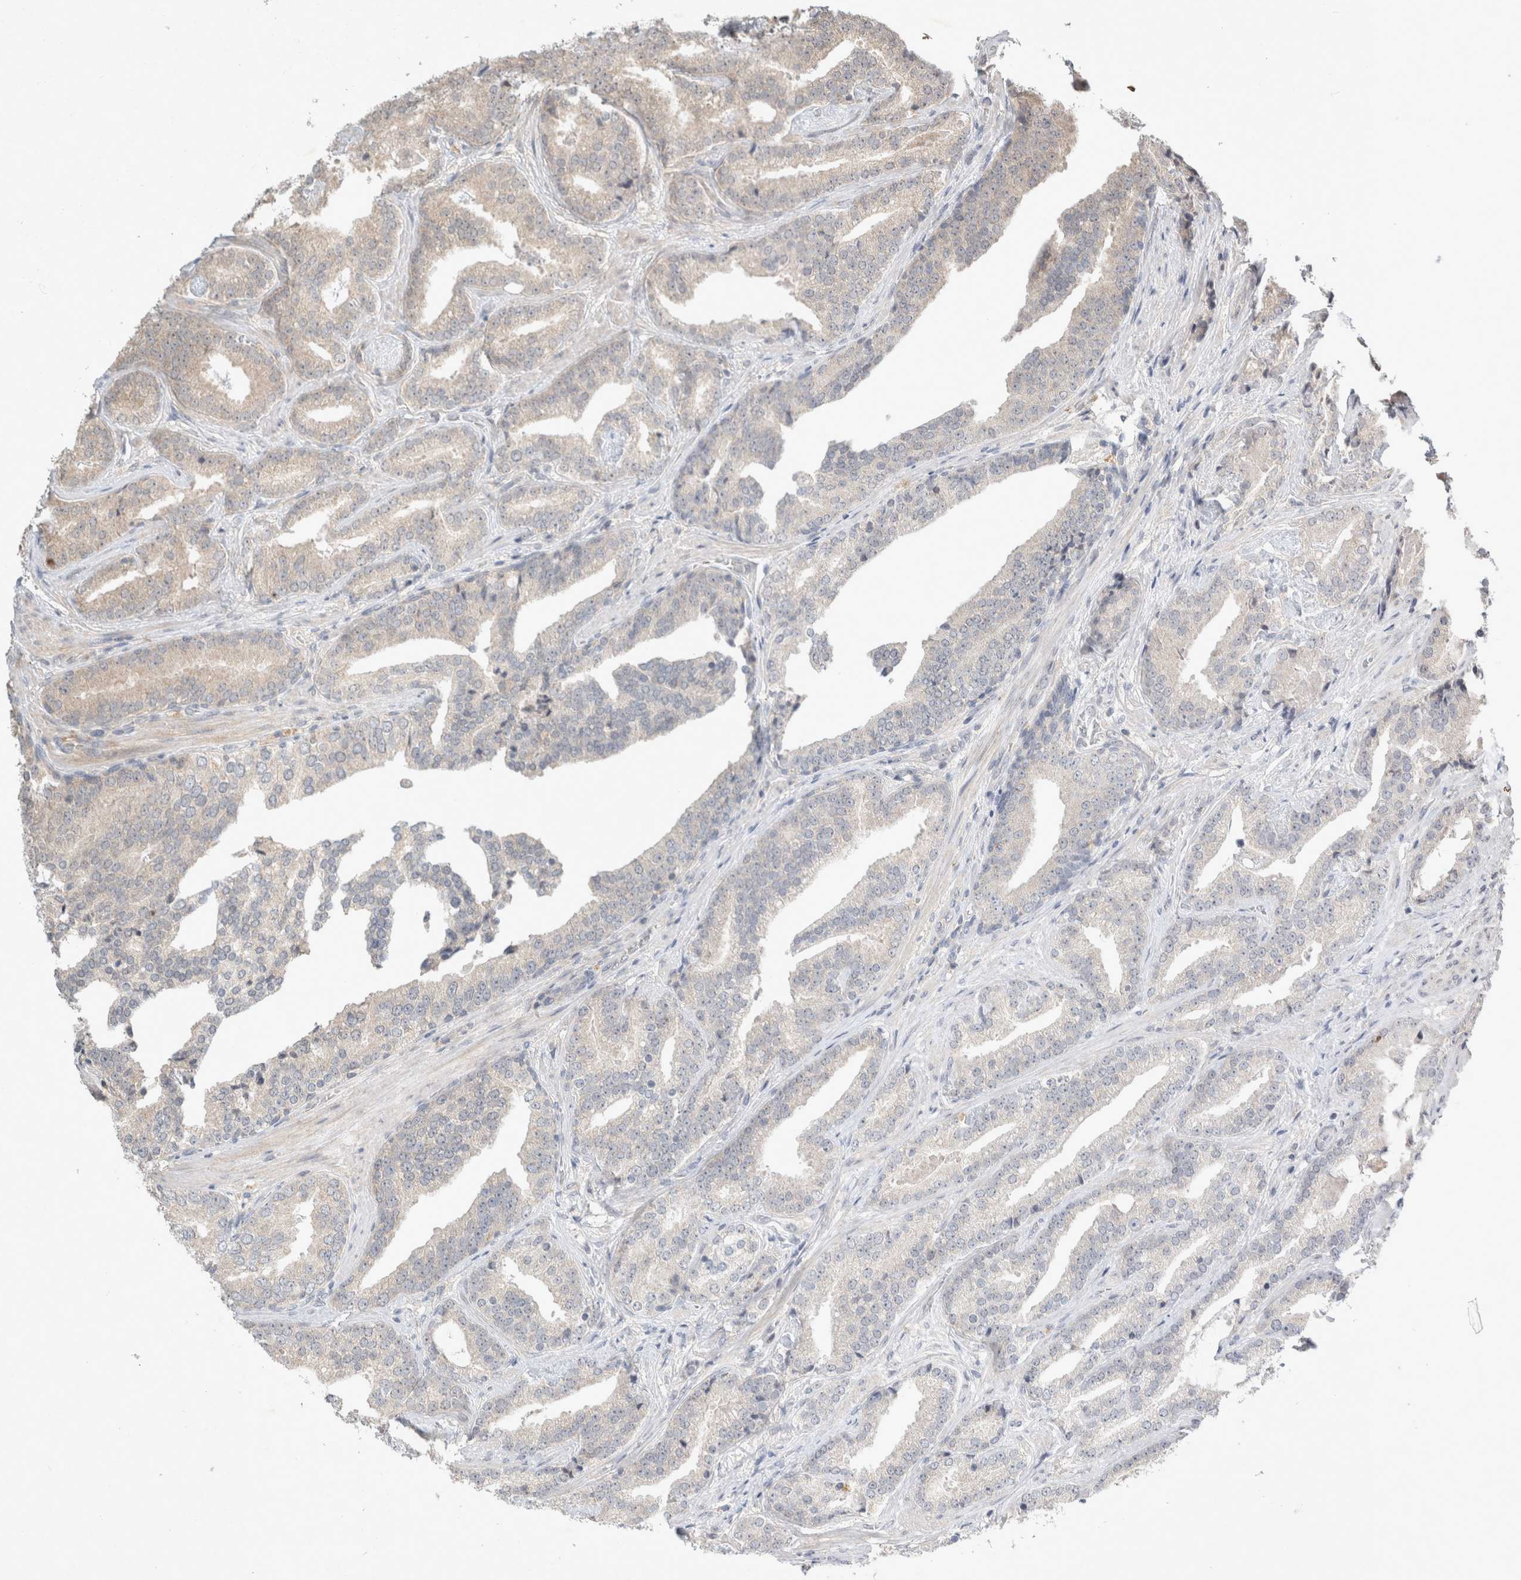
{"staining": {"intensity": "weak", "quantity": "<25%", "location": "cytoplasmic/membranous"}, "tissue": "prostate cancer", "cell_type": "Tumor cells", "image_type": "cancer", "snomed": [{"axis": "morphology", "description": "Adenocarcinoma, Low grade"}, {"axis": "topography", "description": "Prostate"}], "caption": "Photomicrograph shows no significant protein expression in tumor cells of prostate cancer (low-grade adenocarcinoma).", "gene": "LOXL2", "patient": {"sex": "male", "age": 67}}